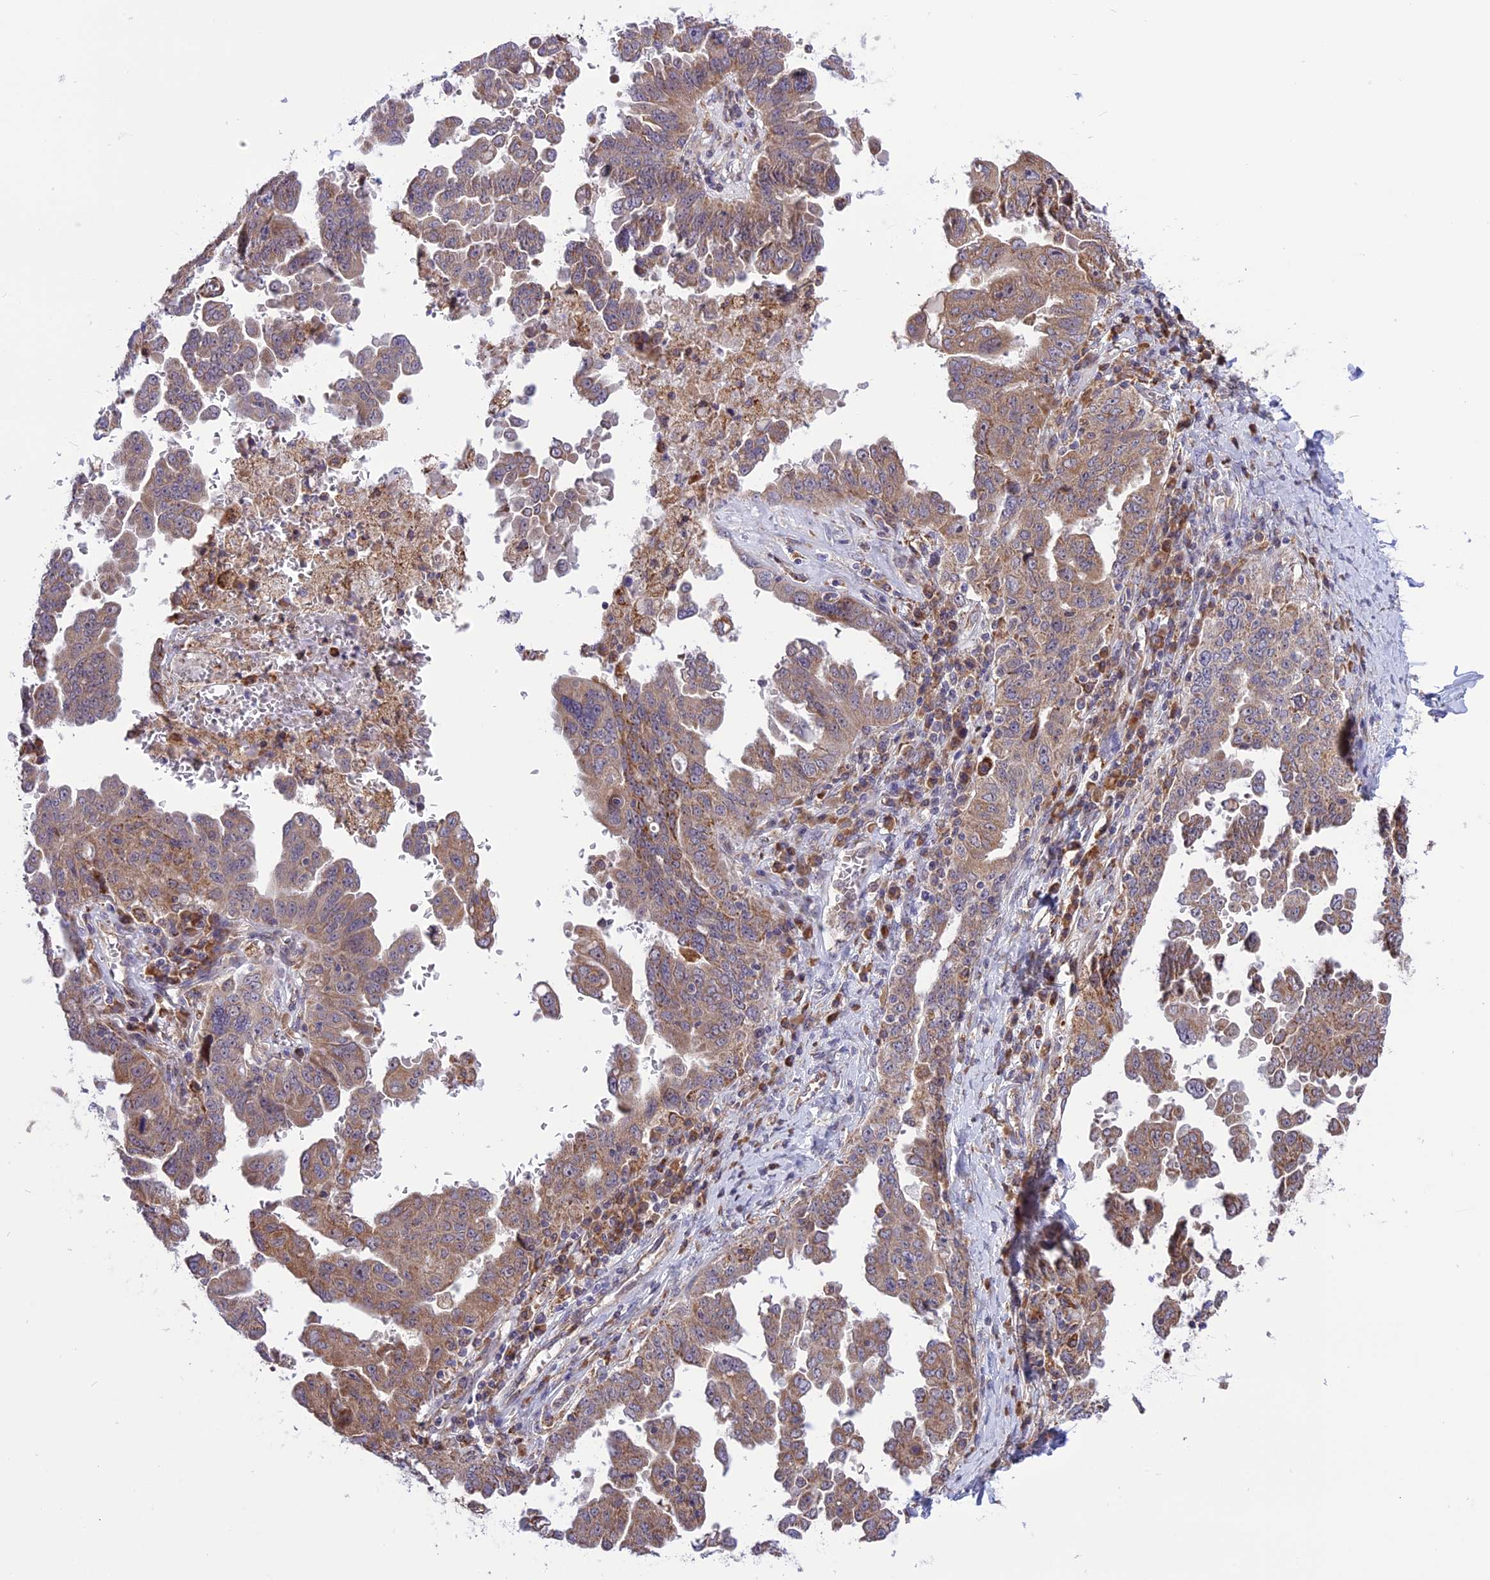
{"staining": {"intensity": "moderate", "quantity": ">75%", "location": "cytoplasmic/membranous"}, "tissue": "ovarian cancer", "cell_type": "Tumor cells", "image_type": "cancer", "snomed": [{"axis": "morphology", "description": "Carcinoma, endometroid"}, {"axis": "topography", "description": "Ovary"}], "caption": "This micrograph exhibits IHC staining of ovarian endometroid carcinoma, with medium moderate cytoplasmic/membranous expression in approximately >75% of tumor cells.", "gene": "ARMCX6", "patient": {"sex": "female", "age": 62}}